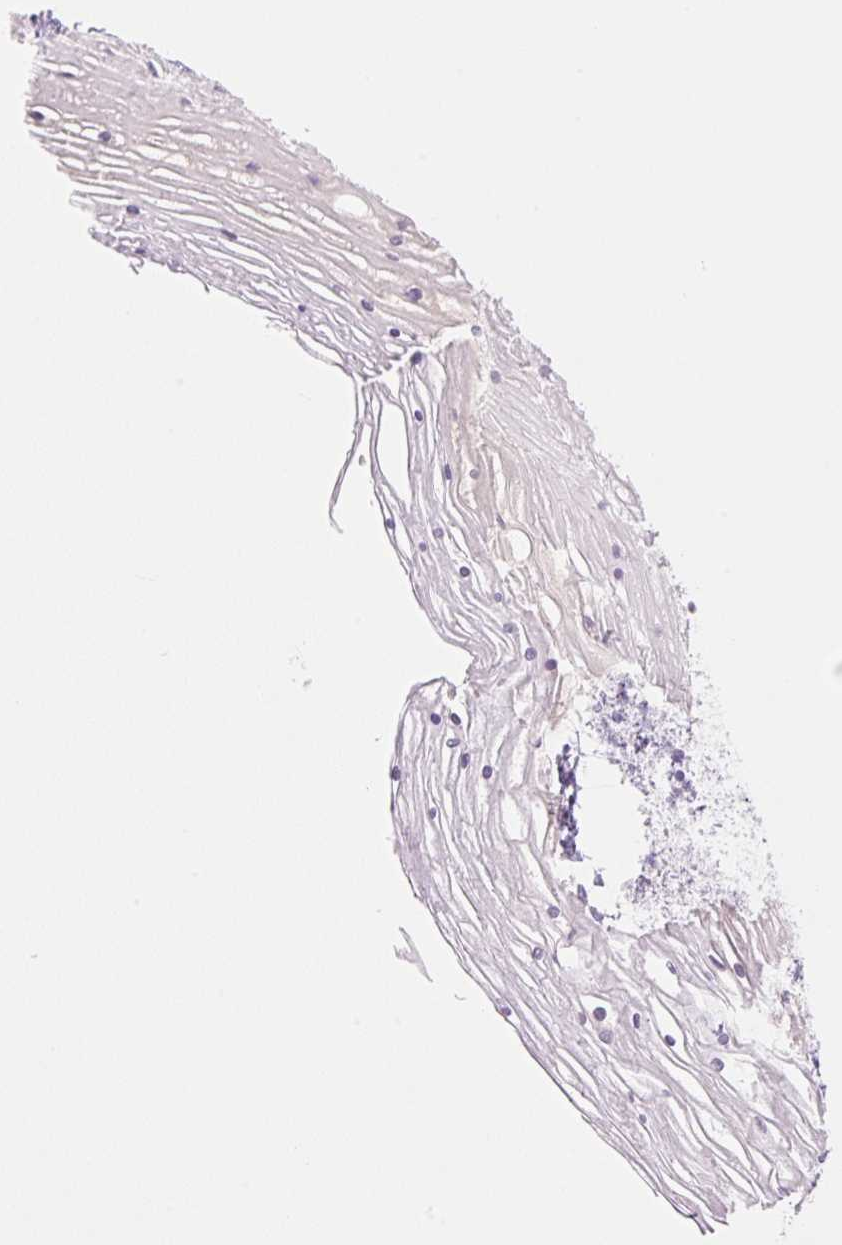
{"staining": {"intensity": "negative", "quantity": "none", "location": "none"}, "tissue": "cervix", "cell_type": "Glandular cells", "image_type": "normal", "snomed": [{"axis": "morphology", "description": "Normal tissue, NOS"}, {"axis": "topography", "description": "Cervix"}], "caption": "Micrograph shows no significant protein staining in glandular cells of benign cervix. (DAB (3,3'-diaminobenzidine) immunohistochemistry with hematoxylin counter stain).", "gene": "TBX15", "patient": {"sex": "female", "age": 36}}